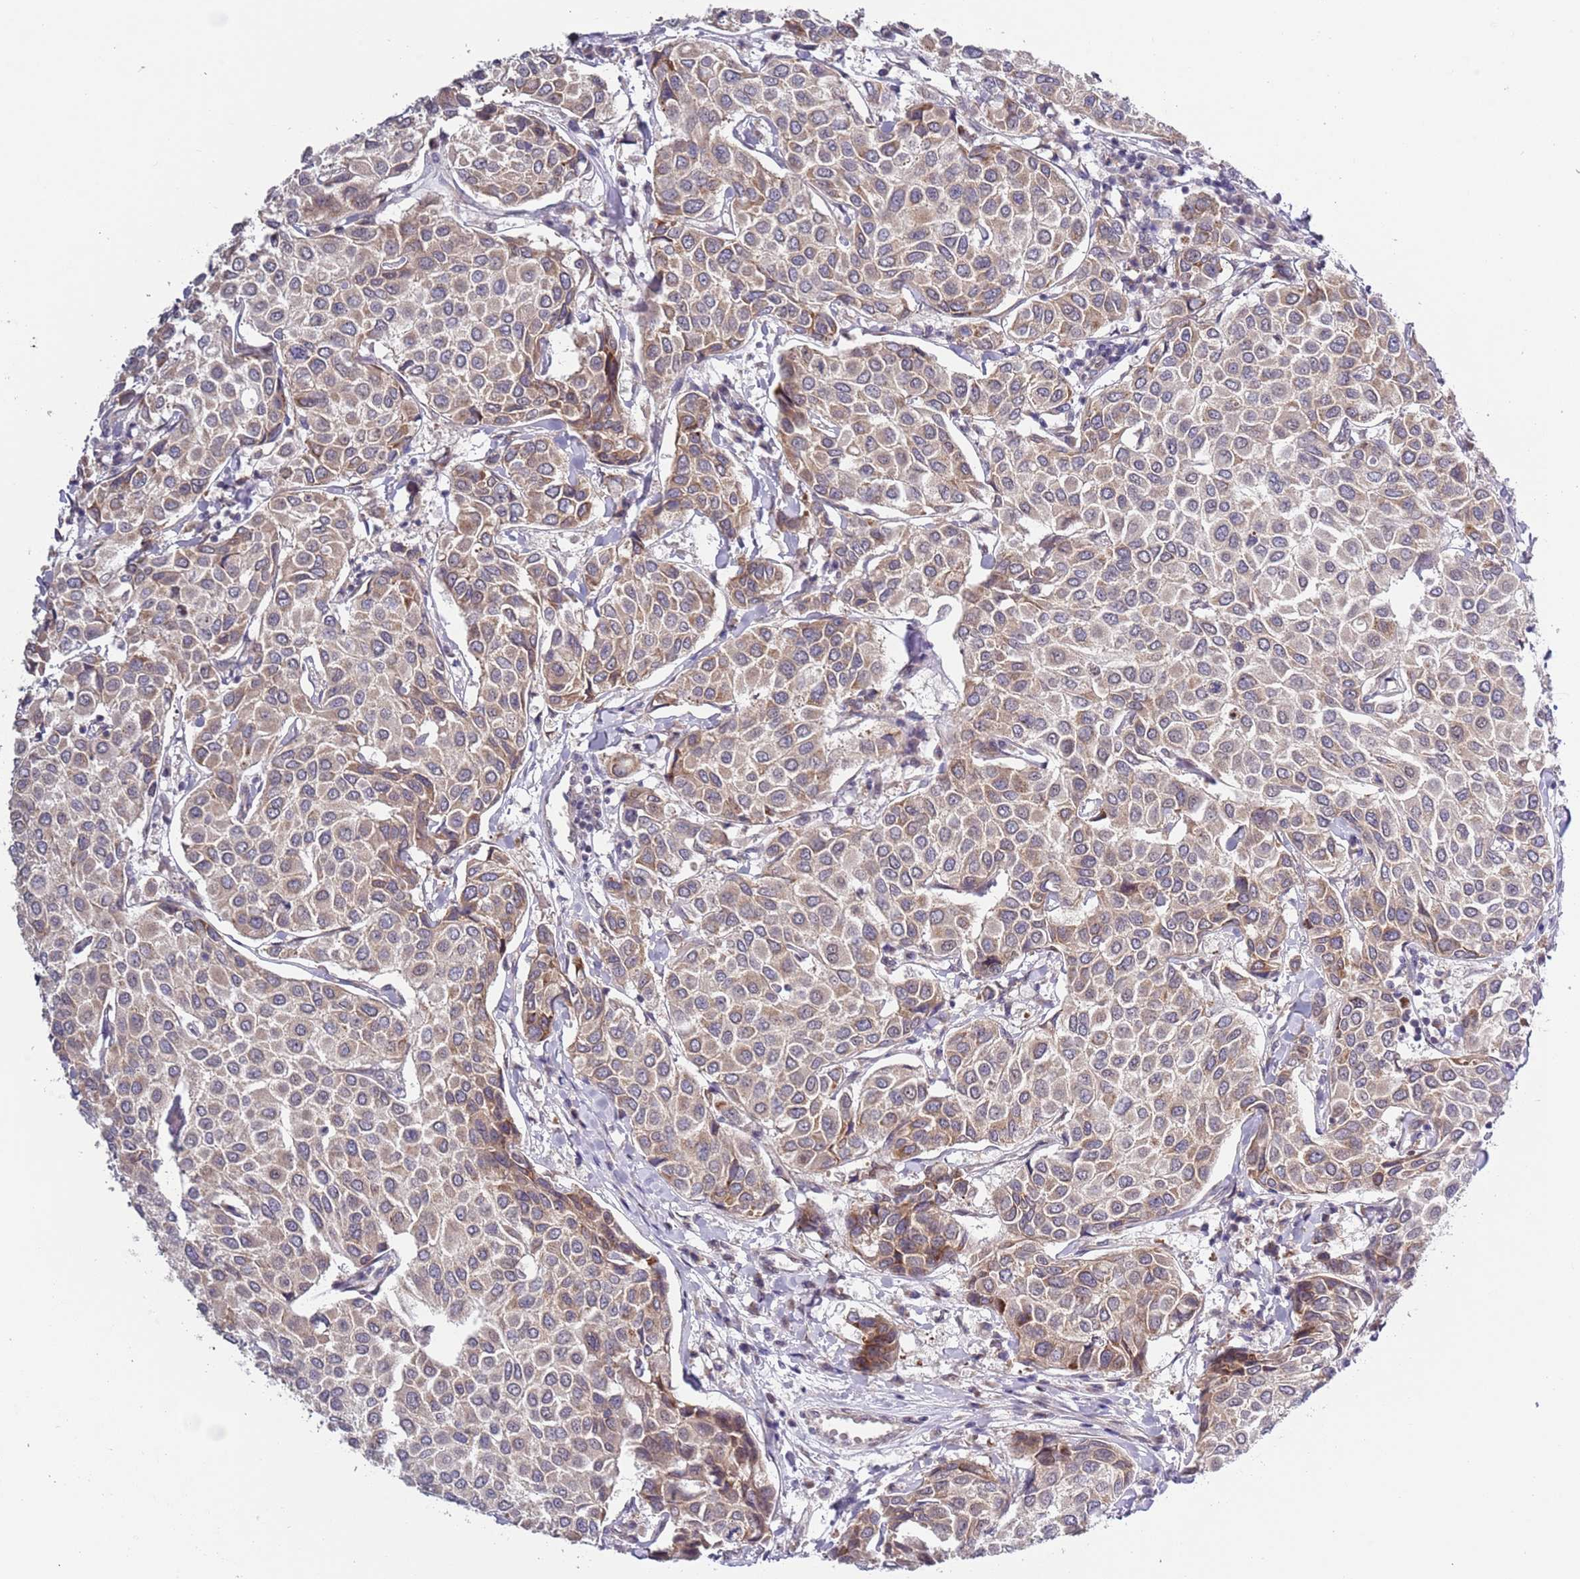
{"staining": {"intensity": "moderate", "quantity": "<25%", "location": "cytoplasmic/membranous"}, "tissue": "breast cancer", "cell_type": "Tumor cells", "image_type": "cancer", "snomed": [{"axis": "morphology", "description": "Duct carcinoma"}, {"axis": "topography", "description": "Breast"}], "caption": "The photomicrograph exhibits a brown stain indicating the presence of a protein in the cytoplasmic/membranous of tumor cells in invasive ductal carcinoma (breast).", "gene": "SLC25A32", "patient": {"sex": "female", "age": 55}}